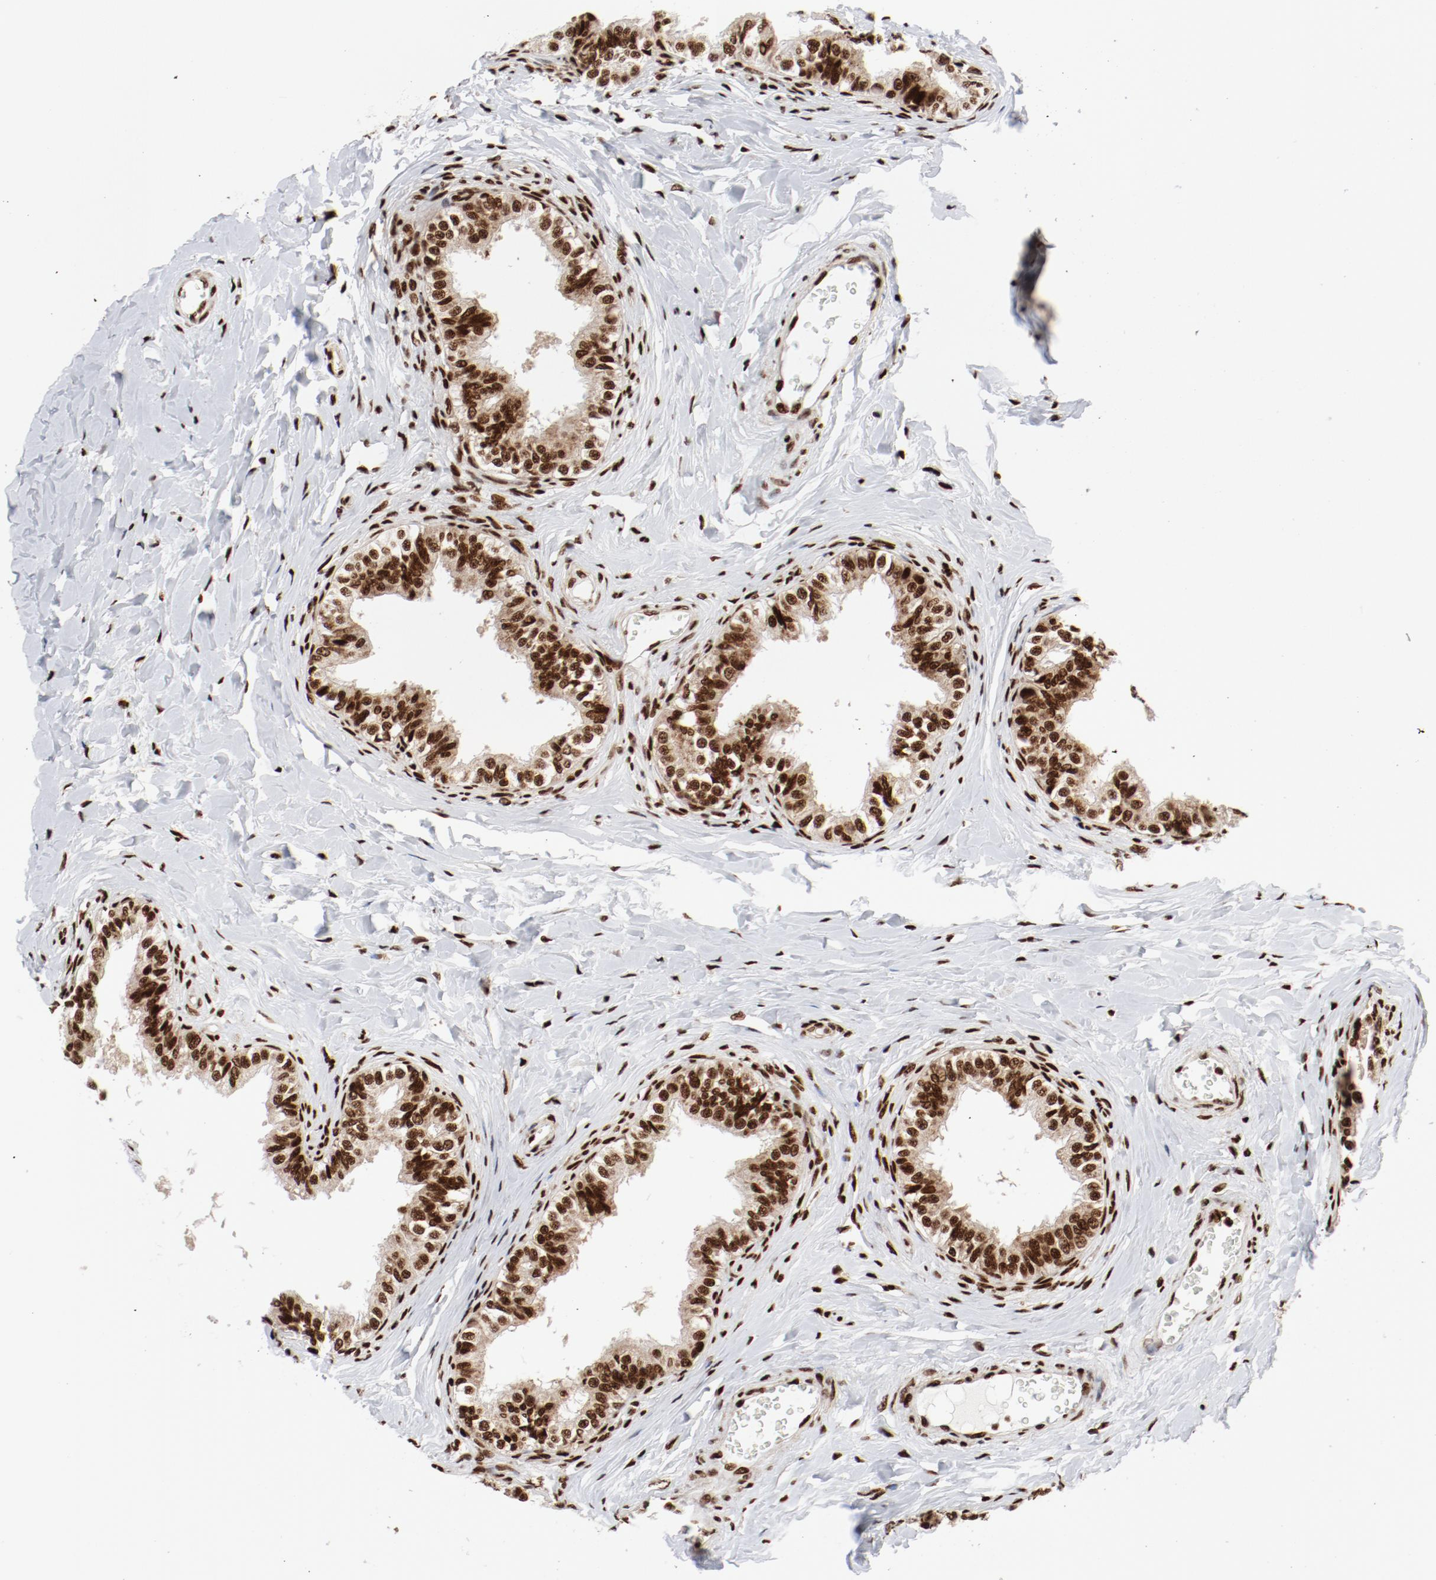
{"staining": {"intensity": "strong", "quantity": ">75%", "location": "nuclear"}, "tissue": "epididymis", "cell_type": "Glandular cells", "image_type": "normal", "snomed": [{"axis": "morphology", "description": "Normal tissue, NOS"}, {"axis": "topography", "description": "Soft tissue"}, {"axis": "topography", "description": "Epididymis"}], "caption": "Human epididymis stained with a brown dye displays strong nuclear positive expression in about >75% of glandular cells.", "gene": "NFYB", "patient": {"sex": "male", "age": 26}}